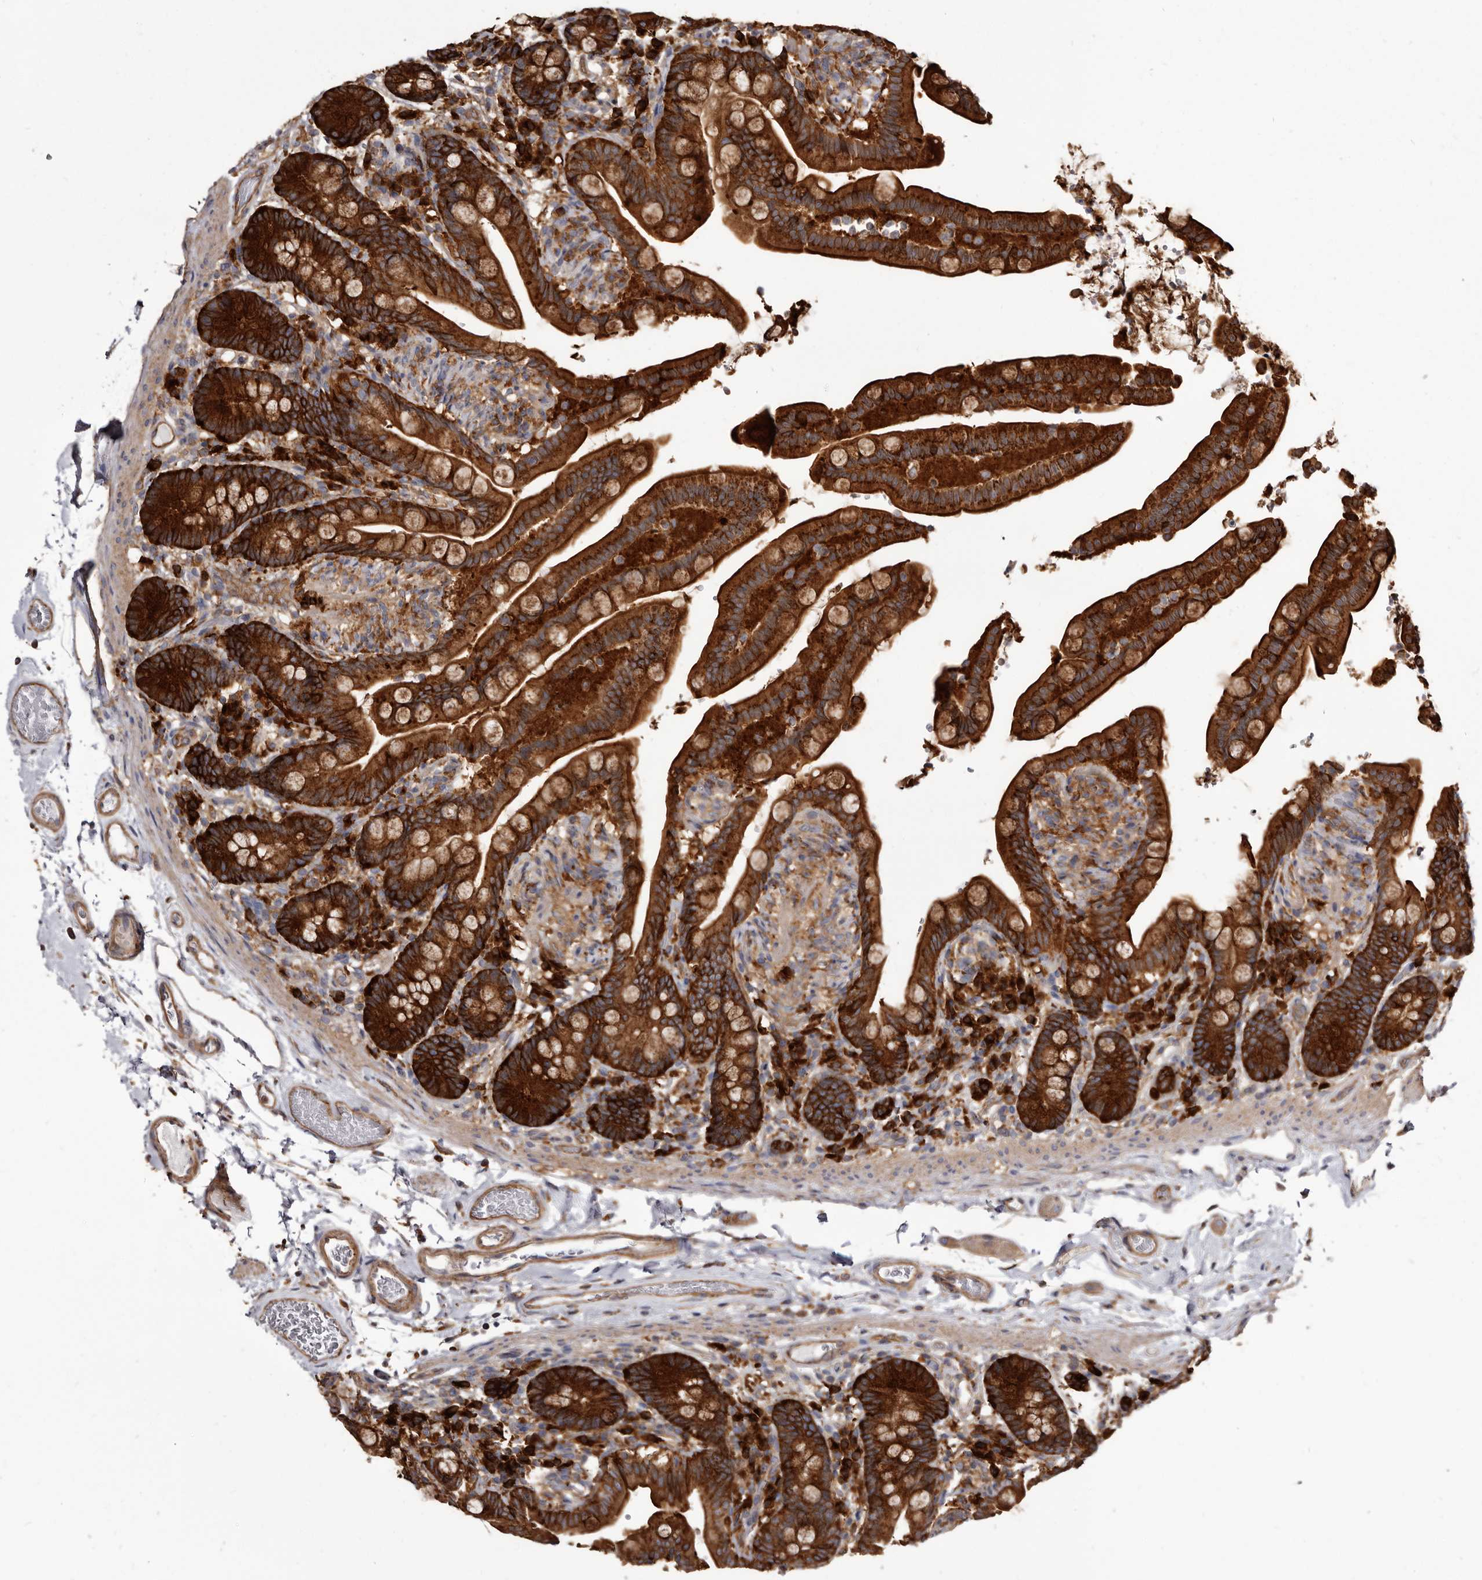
{"staining": {"intensity": "moderate", "quantity": ">75%", "location": "cytoplasmic/membranous"}, "tissue": "colon", "cell_type": "Endothelial cells", "image_type": "normal", "snomed": [{"axis": "morphology", "description": "Normal tissue, NOS"}, {"axis": "topography", "description": "Smooth muscle"}, {"axis": "topography", "description": "Colon"}], "caption": "Unremarkable colon demonstrates moderate cytoplasmic/membranous positivity in approximately >75% of endothelial cells.", "gene": "TPD52", "patient": {"sex": "male", "age": 73}}